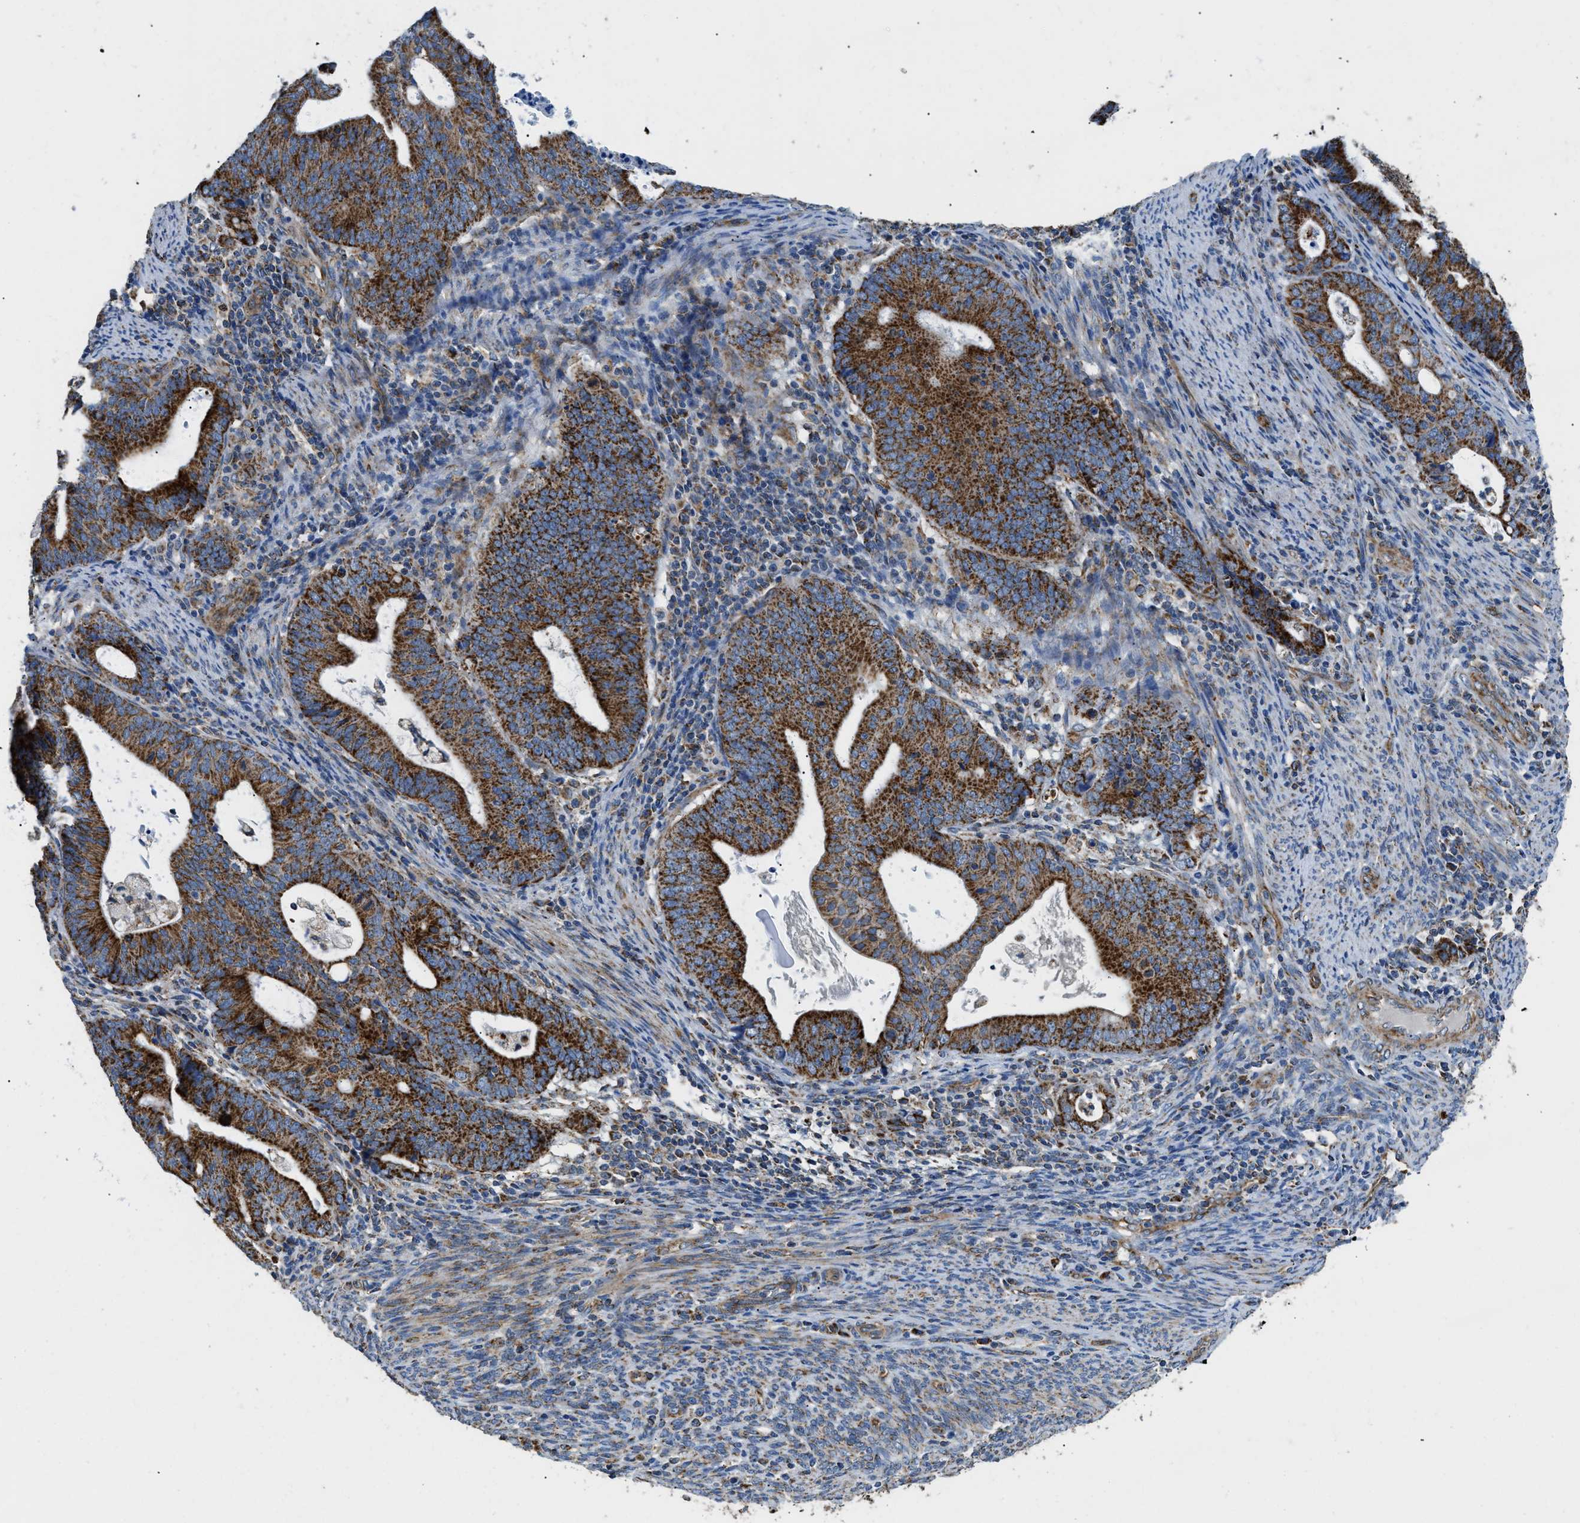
{"staining": {"intensity": "strong", "quantity": ">75%", "location": "cytoplasmic/membranous"}, "tissue": "endometrial cancer", "cell_type": "Tumor cells", "image_type": "cancer", "snomed": [{"axis": "morphology", "description": "Adenocarcinoma, NOS"}, {"axis": "topography", "description": "Uterus"}], "caption": "Immunohistochemistry (IHC) image of endometrial cancer stained for a protein (brown), which exhibits high levels of strong cytoplasmic/membranous positivity in about >75% of tumor cells.", "gene": "STK33", "patient": {"sex": "female", "age": 83}}